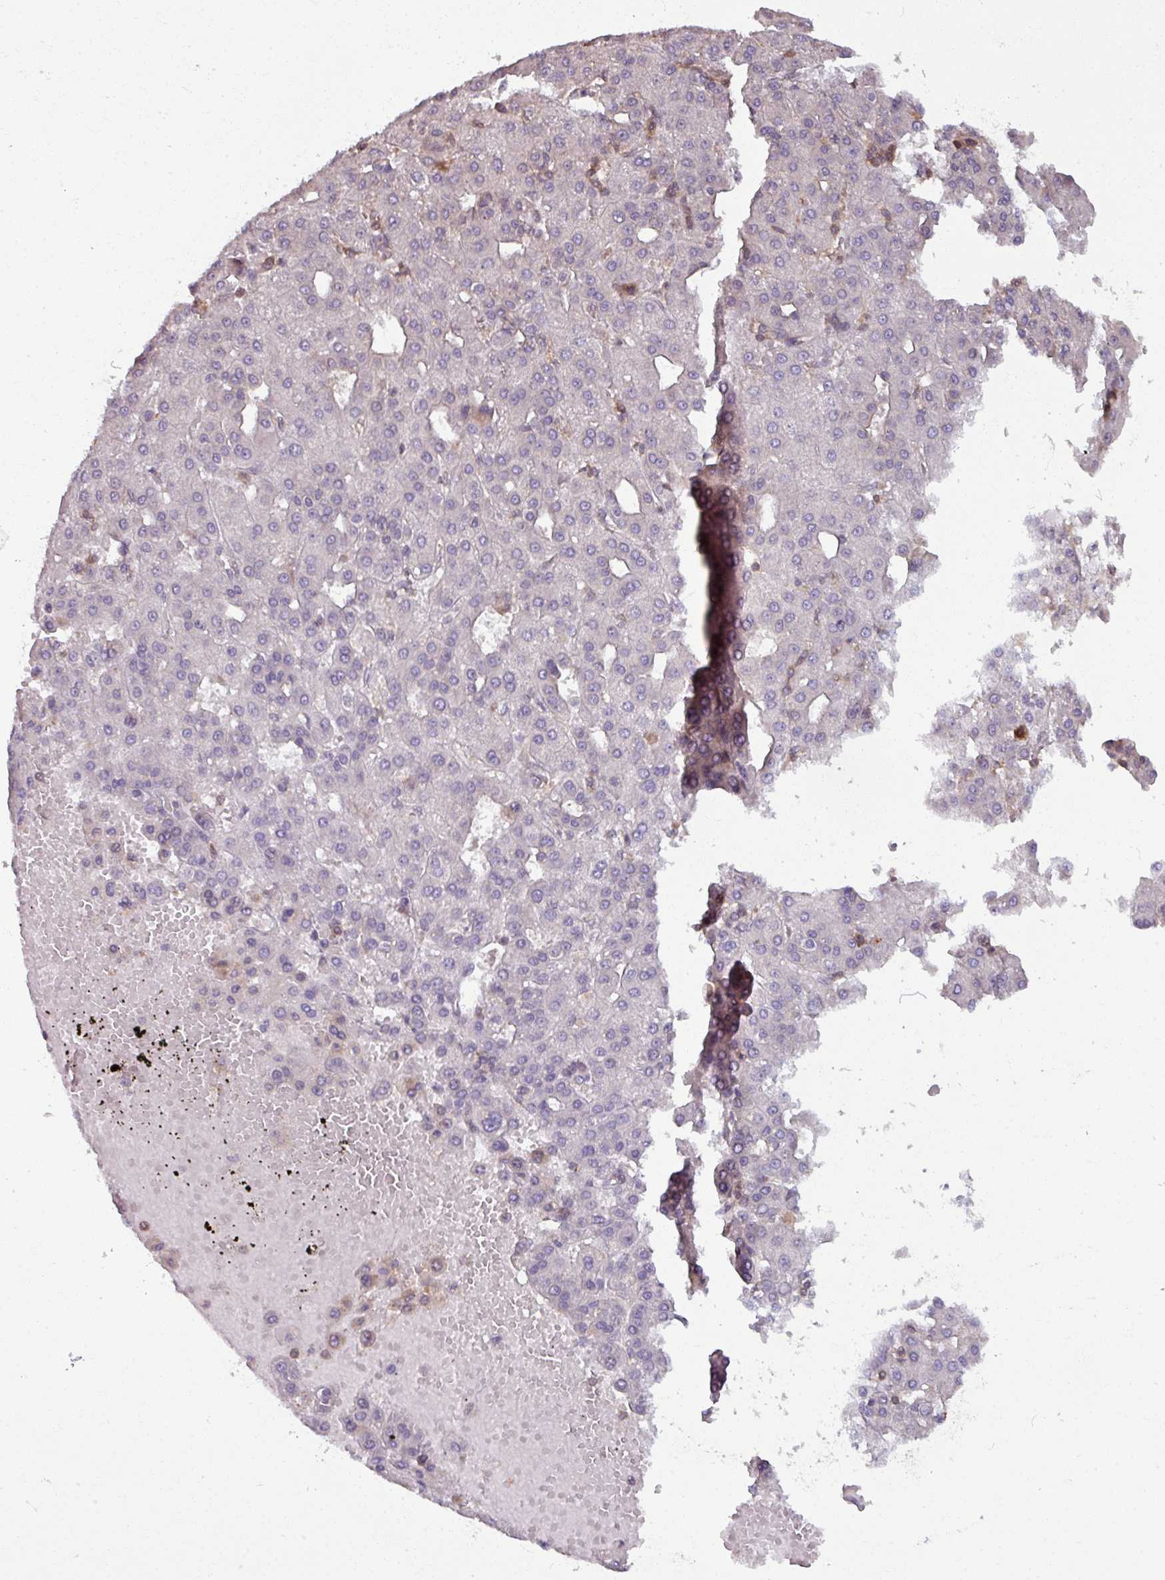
{"staining": {"intensity": "weak", "quantity": "<25%", "location": "cytoplasmic/membranous"}, "tissue": "liver cancer", "cell_type": "Tumor cells", "image_type": "cancer", "snomed": [{"axis": "morphology", "description": "Carcinoma, Hepatocellular, NOS"}, {"axis": "topography", "description": "Liver"}], "caption": "Liver hepatocellular carcinoma stained for a protein using IHC shows no expression tumor cells.", "gene": "TUSC3", "patient": {"sex": "male", "age": 65}}